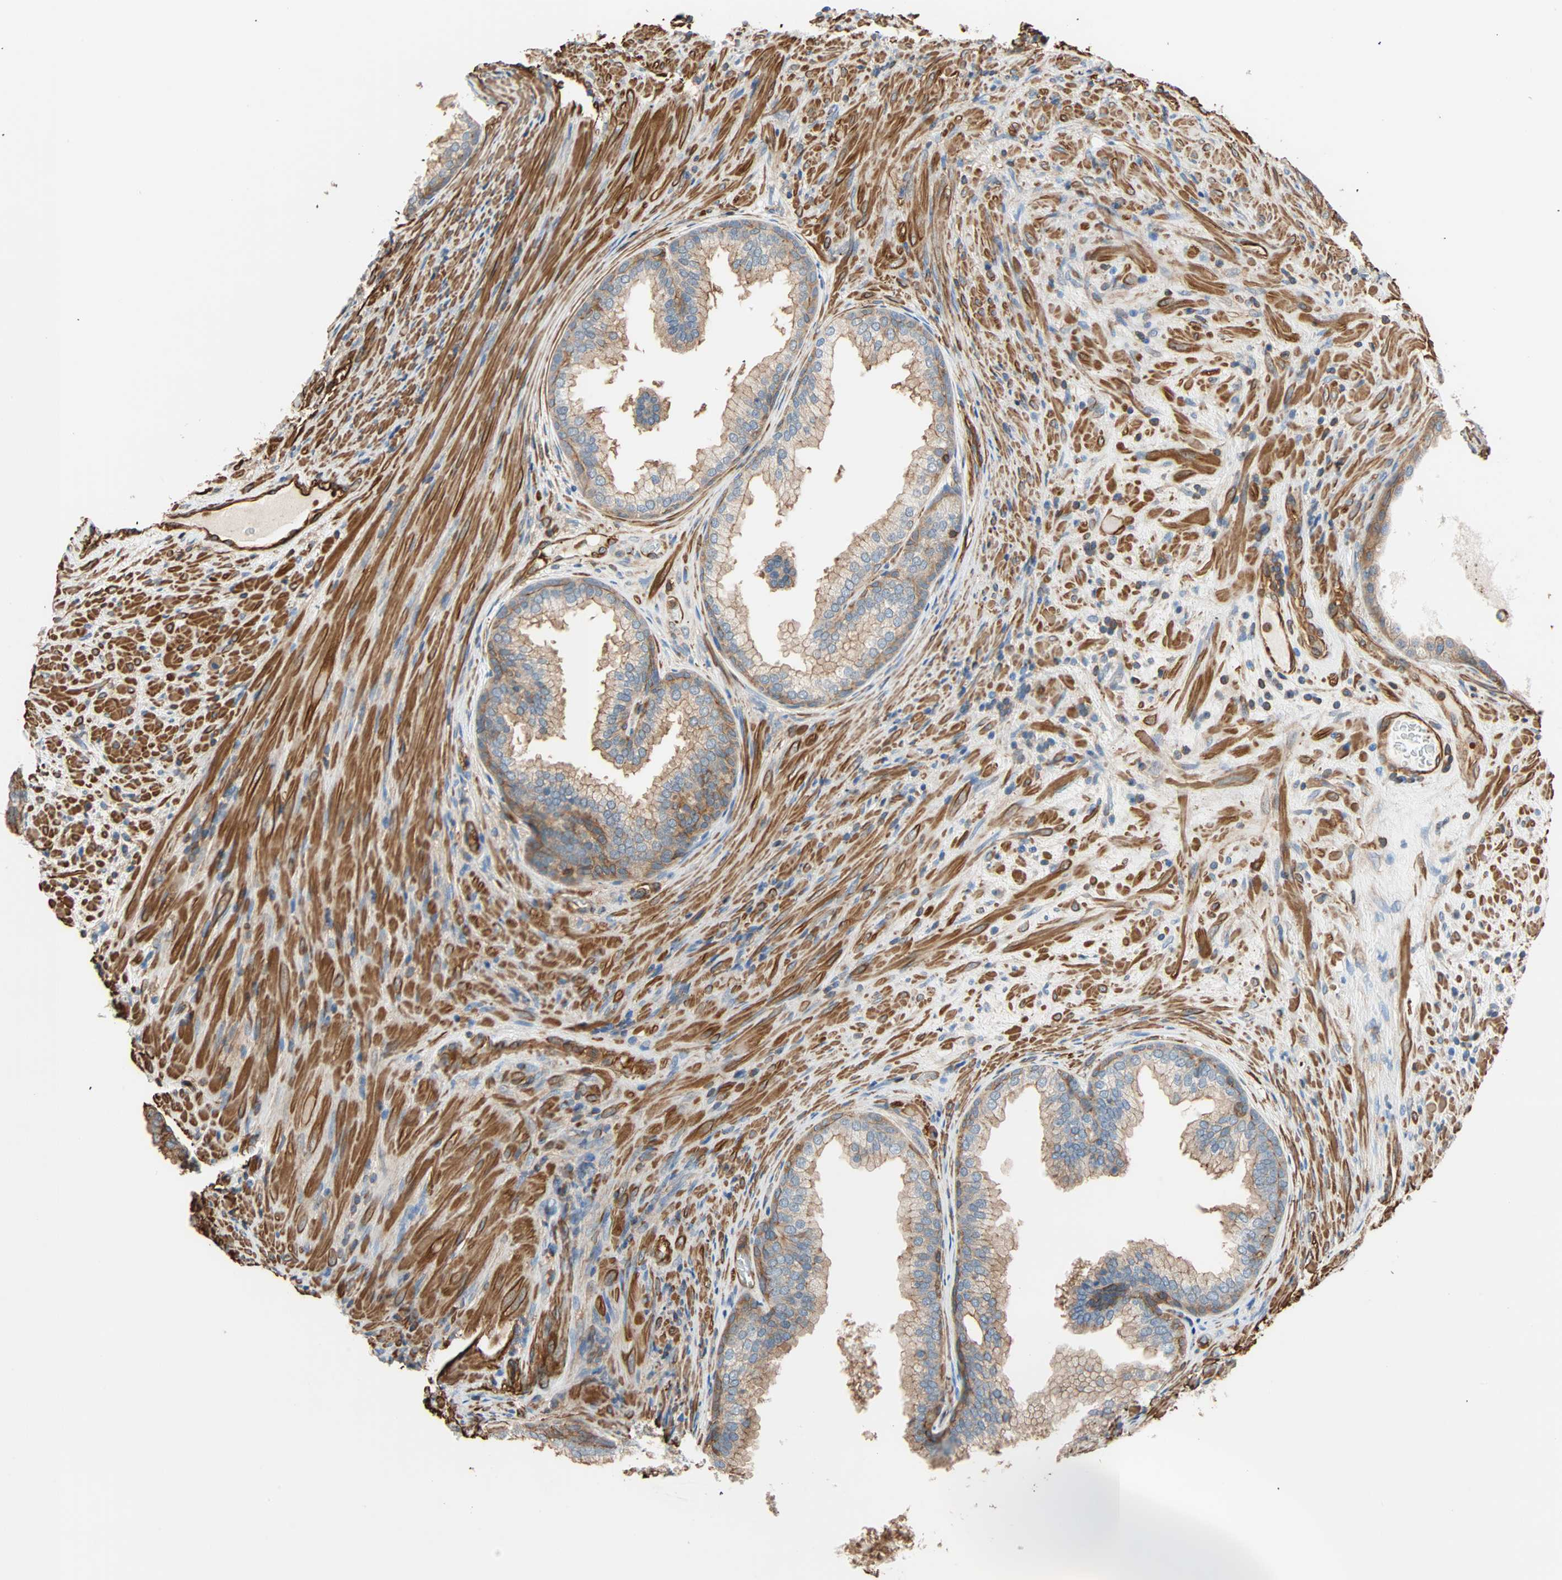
{"staining": {"intensity": "moderate", "quantity": "<25%", "location": "cytoplasmic/membranous"}, "tissue": "prostate", "cell_type": "Glandular cells", "image_type": "normal", "snomed": [{"axis": "morphology", "description": "Normal tissue, NOS"}, {"axis": "topography", "description": "Prostate"}], "caption": "DAB immunohistochemical staining of benign prostate reveals moderate cytoplasmic/membranous protein expression in about <25% of glandular cells.", "gene": "GALNT10", "patient": {"sex": "male", "age": 76}}